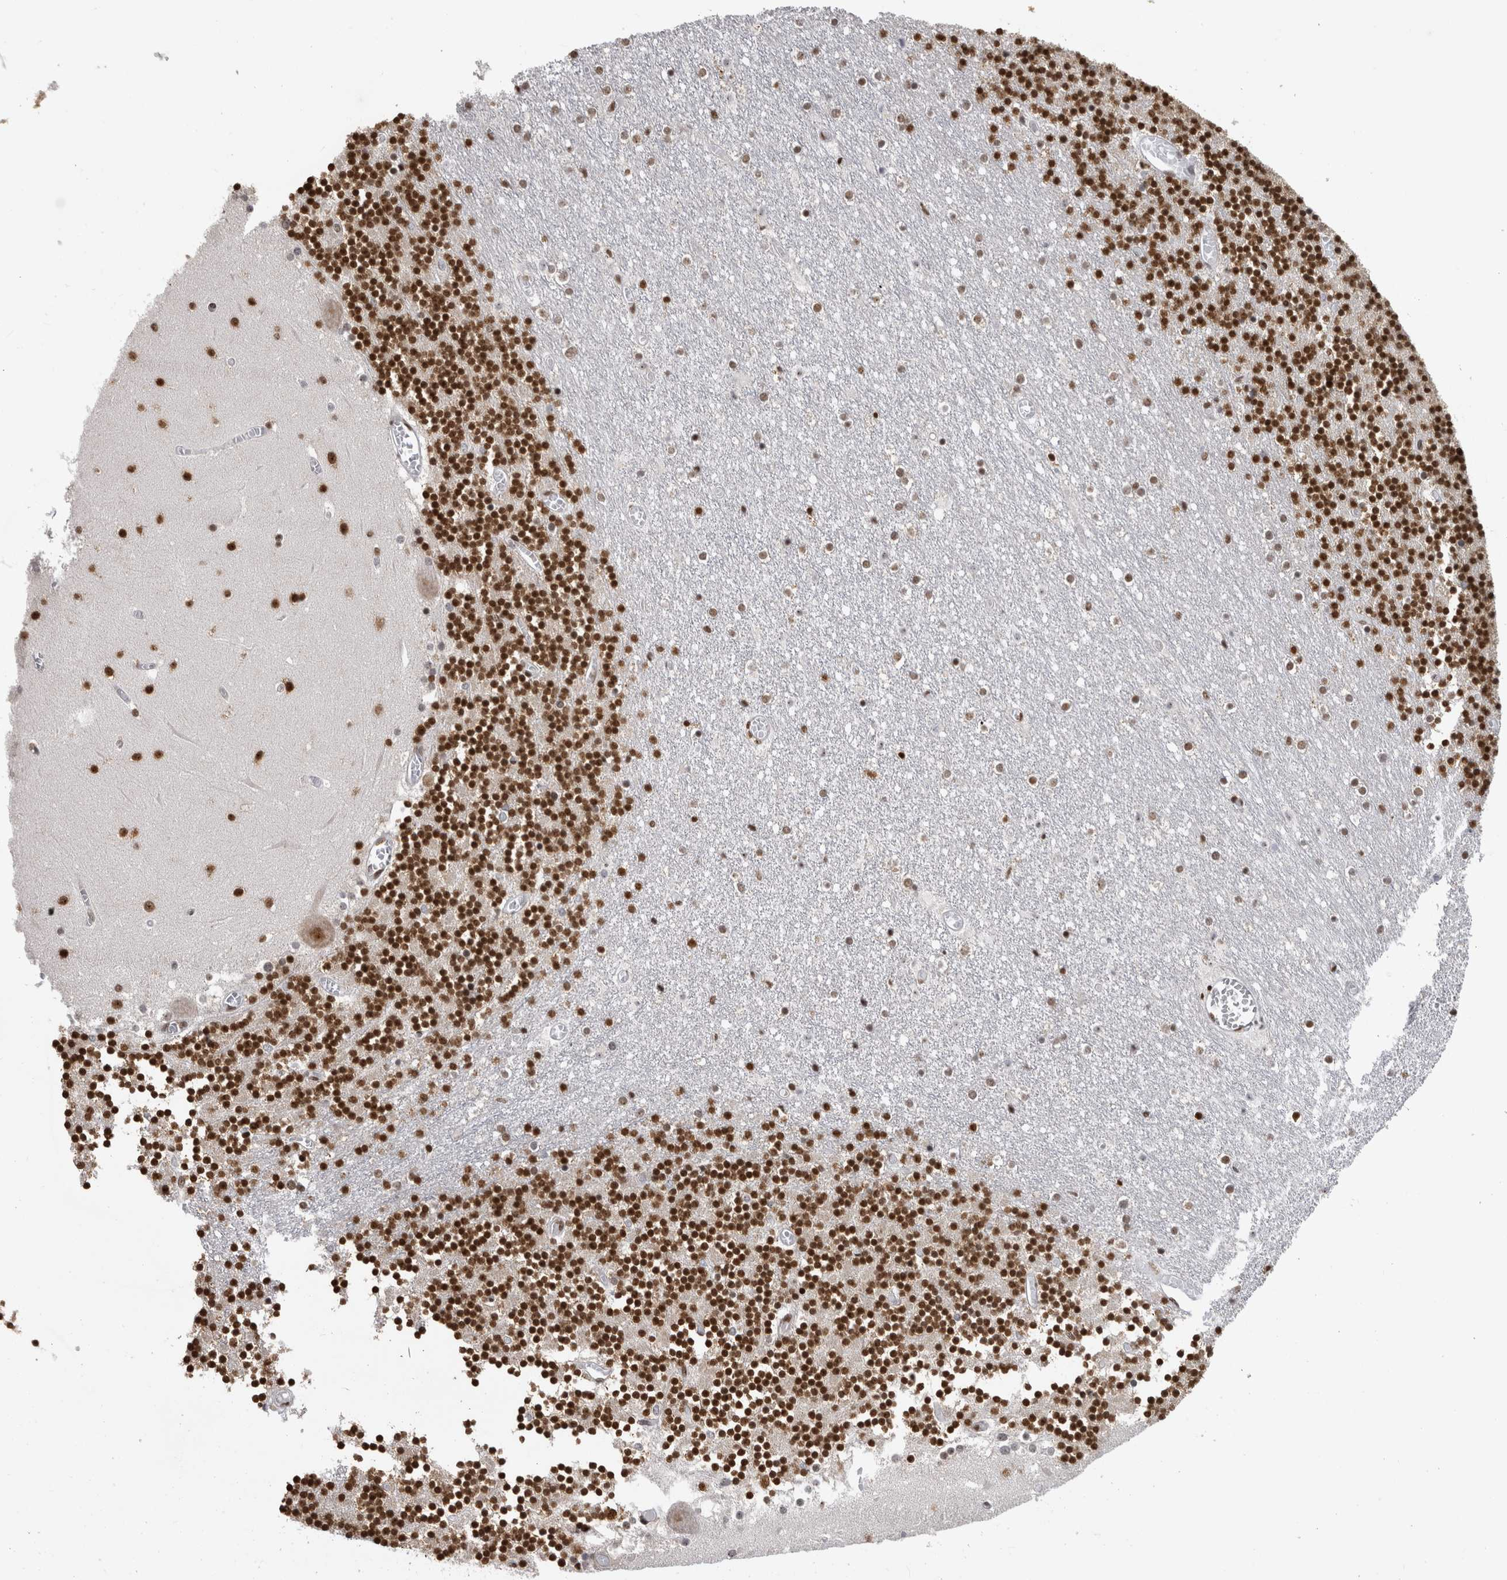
{"staining": {"intensity": "strong", "quantity": ">75%", "location": "nuclear"}, "tissue": "cerebellum", "cell_type": "Cells in granular layer", "image_type": "normal", "snomed": [{"axis": "morphology", "description": "Normal tissue, NOS"}, {"axis": "topography", "description": "Cerebellum"}], "caption": "Immunohistochemistry (IHC) histopathology image of normal human cerebellum stained for a protein (brown), which displays high levels of strong nuclear positivity in about >75% of cells in granular layer.", "gene": "ZSCAN2", "patient": {"sex": "female", "age": 28}}